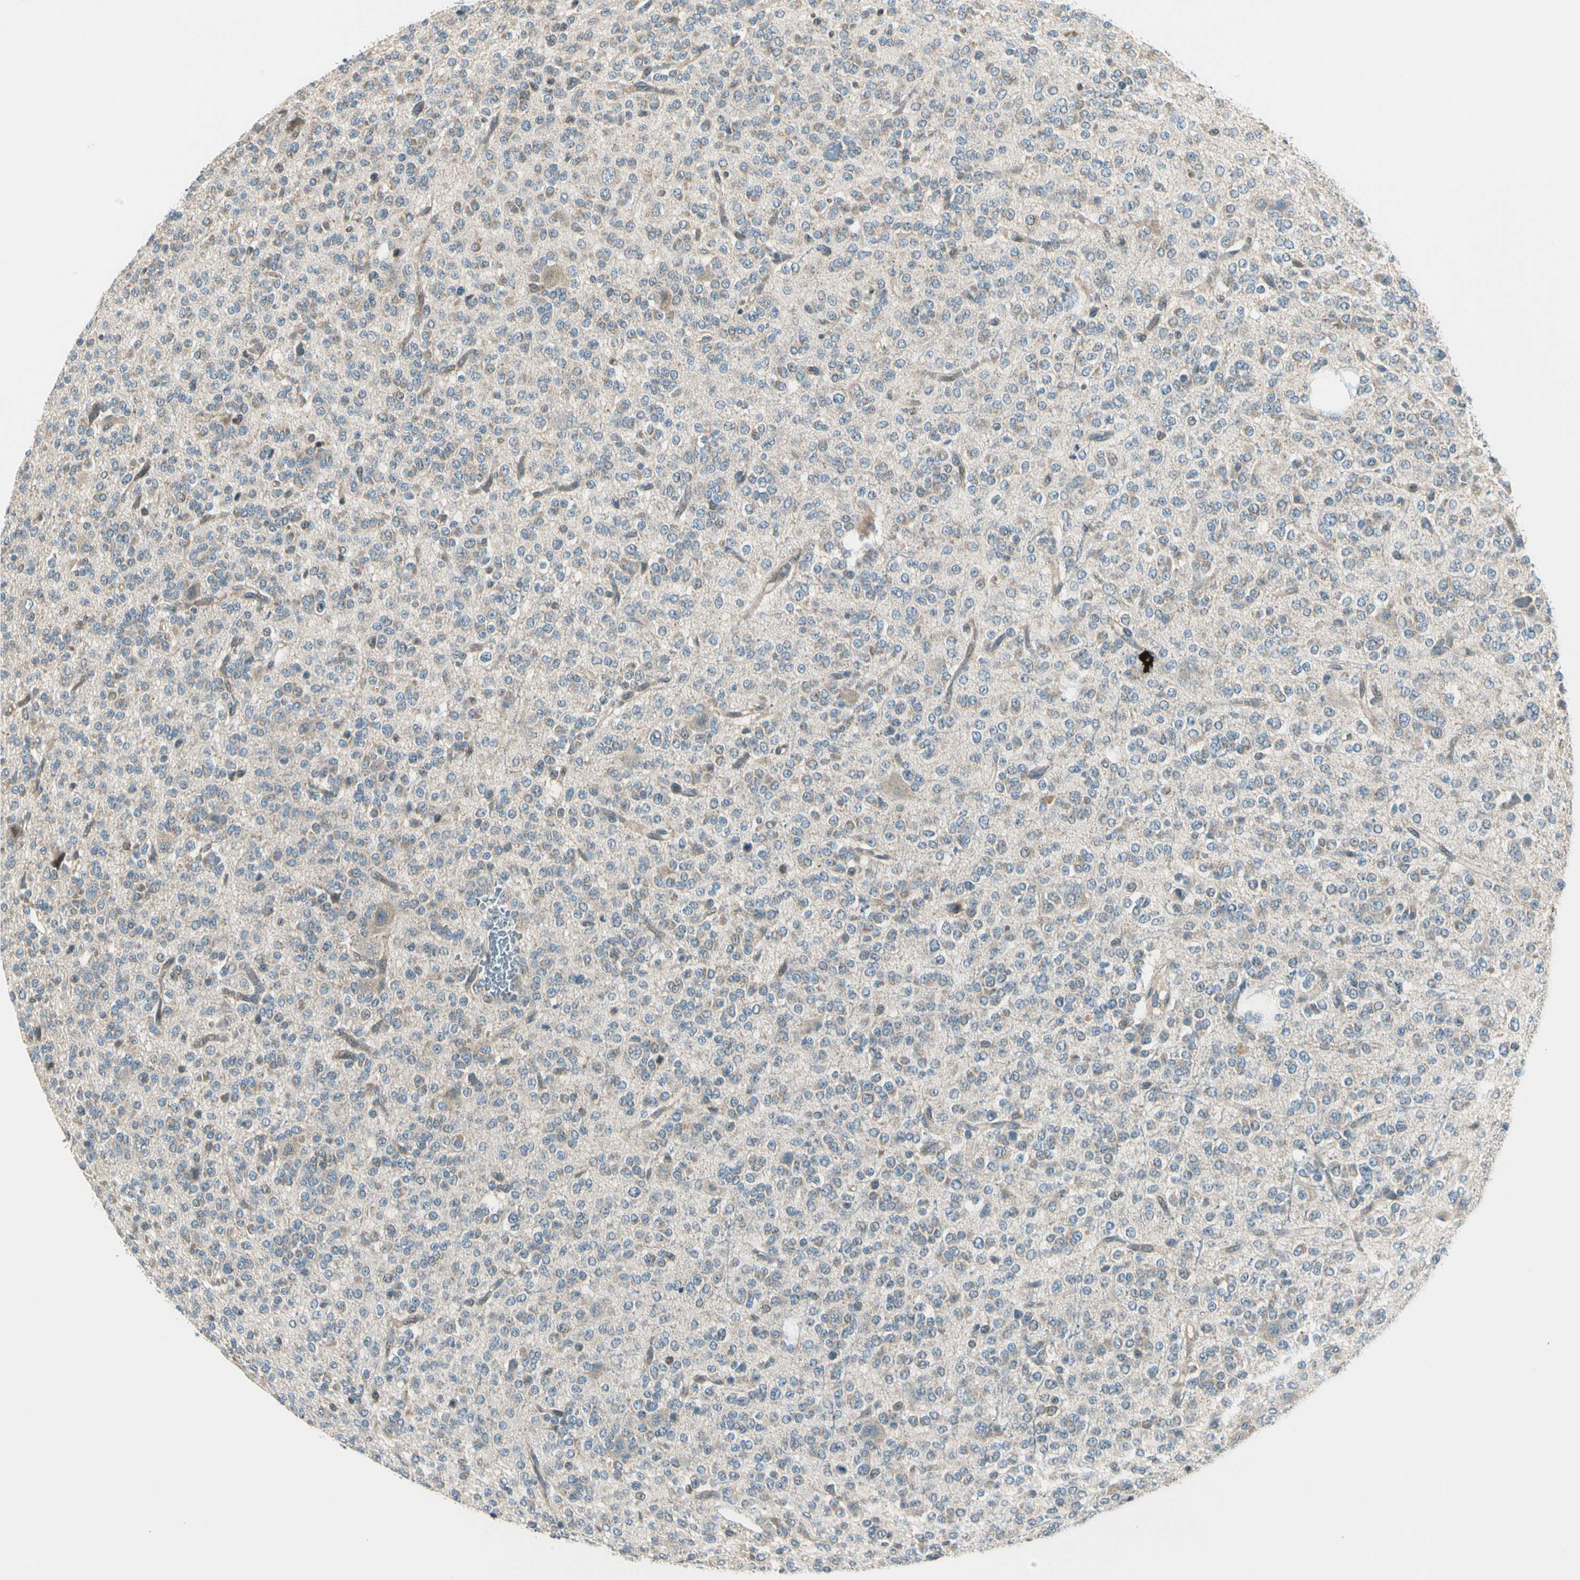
{"staining": {"intensity": "weak", "quantity": "<25%", "location": "cytoplasmic/membranous"}, "tissue": "glioma", "cell_type": "Tumor cells", "image_type": "cancer", "snomed": [{"axis": "morphology", "description": "Glioma, malignant, Low grade"}, {"axis": "topography", "description": "Brain"}], "caption": "Immunohistochemical staining of low-grade glioma (malignant) reveals no significant expression in tumor cells. (Stains: DAB (3,3'-diaminobenzidine) immunohistochemistry with hematoxylin counter stain, Microscopy: brightfield microscopy at high magnification).", "gene": "SVBP", "patient": {"sex": "male", "age": 38}}